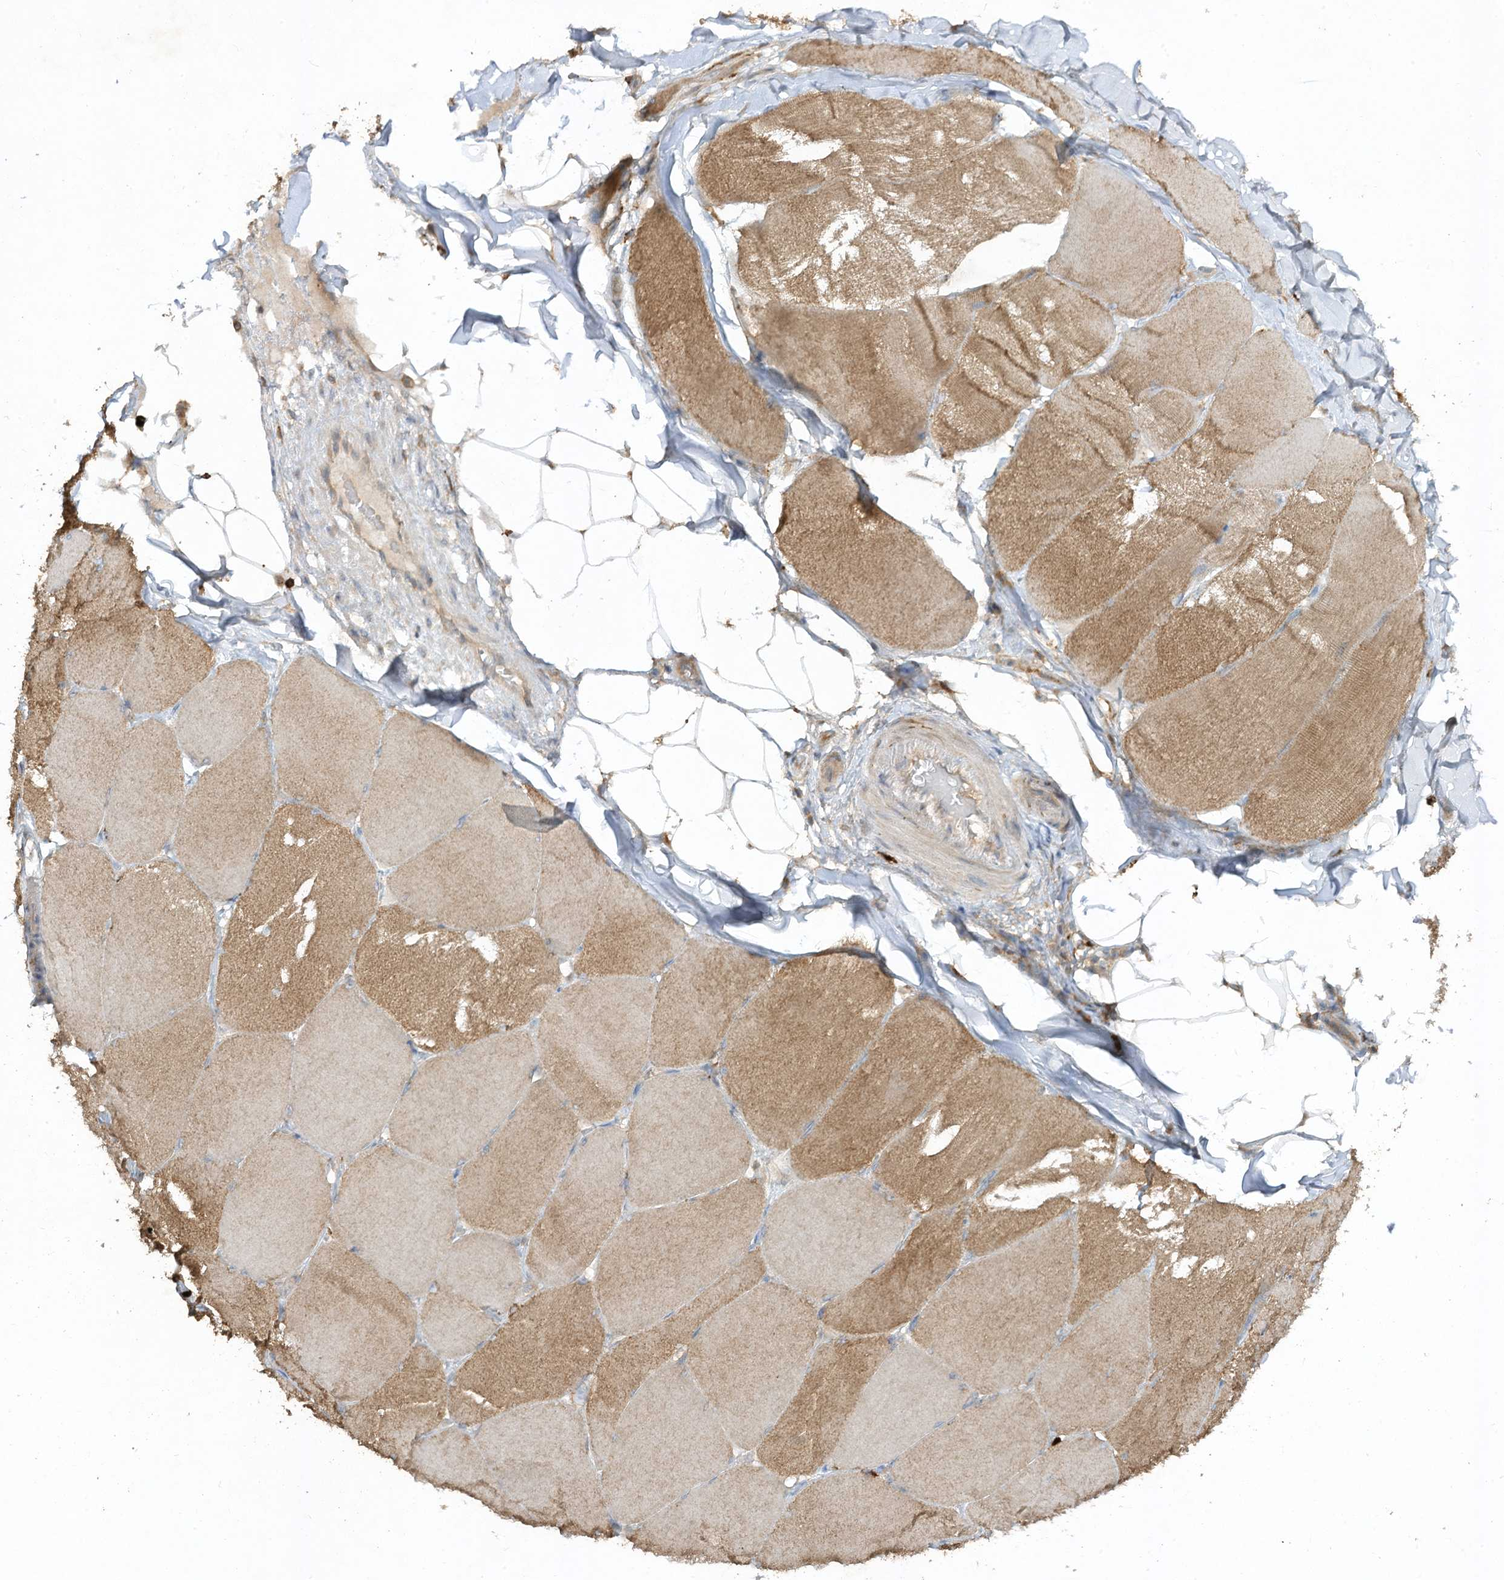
{"staining": {"intensity": "moderate", "quantity": ">75%", "location": "cytoplasmic/membranous"}, "tissue": "skeletal muscle", "cell_type": "Myocytes", "image_type": "normal", "snomed": [{"axis": "morphology", "description": "Normal tissue, NOS"}, {"axis": "topography", "description": "Skin"}, {"axis": "topography", "description": "Skeletal muscle"}], "caption": "An immunohistochemistry (IHC) image of unremarkable tissue is shown. Protein staining in brown shows moderate cytoplasmic/membranous positivity in skeletal muscle within myocytes.", "gene": "LDAH", "patient": {"sex": "male", "age": 83}}